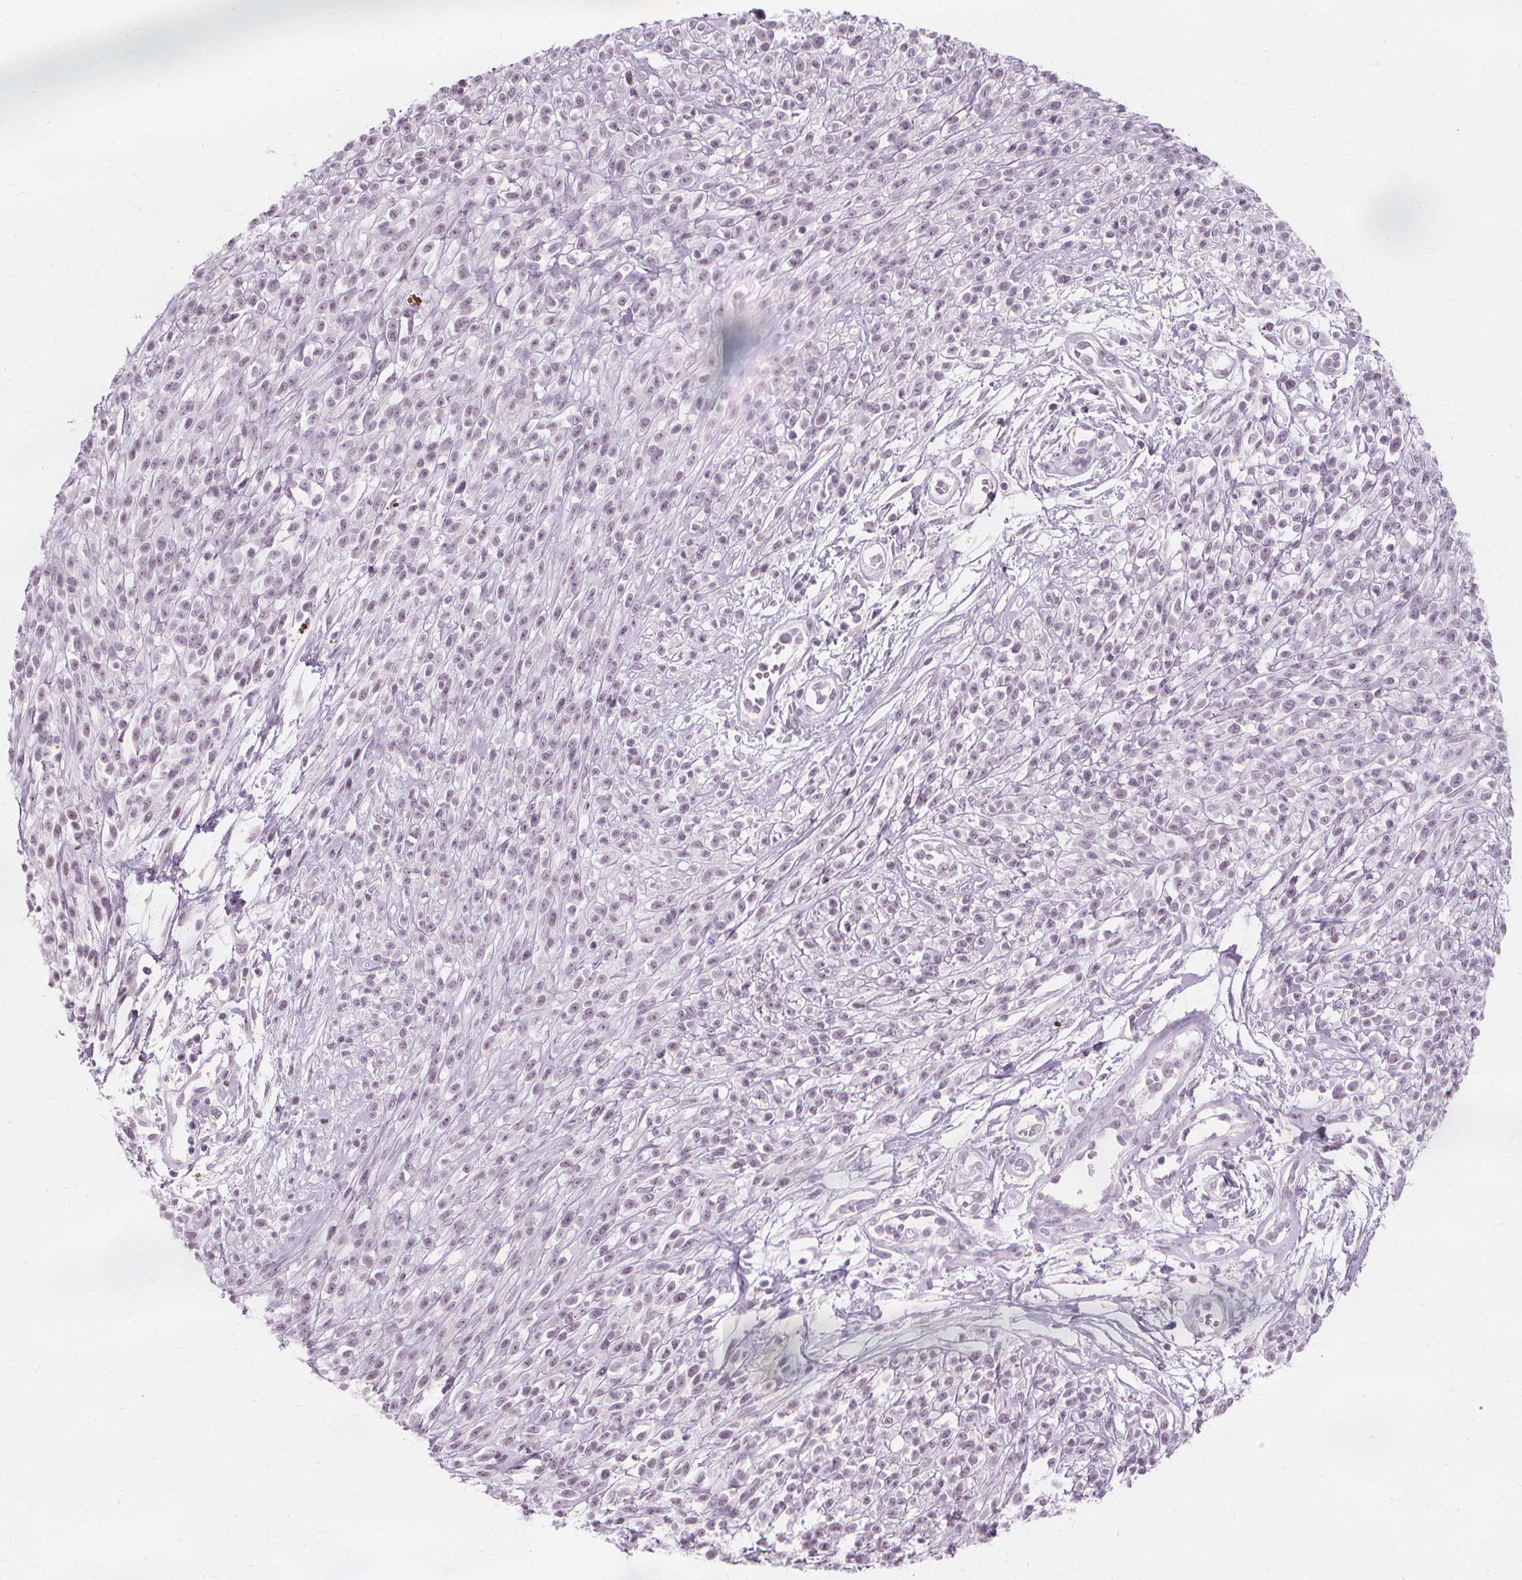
{"staining": {"intensity": "negative", "quantity": "none", "location": "none"}, "tissue": "melanoma", "cell_type": "Tumor cells", "image_type": "cancer", "snomed": [{"axis": "morphology", "description": "Malignant melanoma, NOS"}, {"axis": "topography", "description": "Skin"}, {"axis": "topography", "description": "Skin of trunk"}], "caption": "This photomicrograph is of malignant melanoma stained with immunohistochemistry to label a protein in brown with the nuclei are counter-stained blue. There is no staining in tumor cells.", "gene": "NXPE1", "patient": {"sex": "male", "age": 74}}